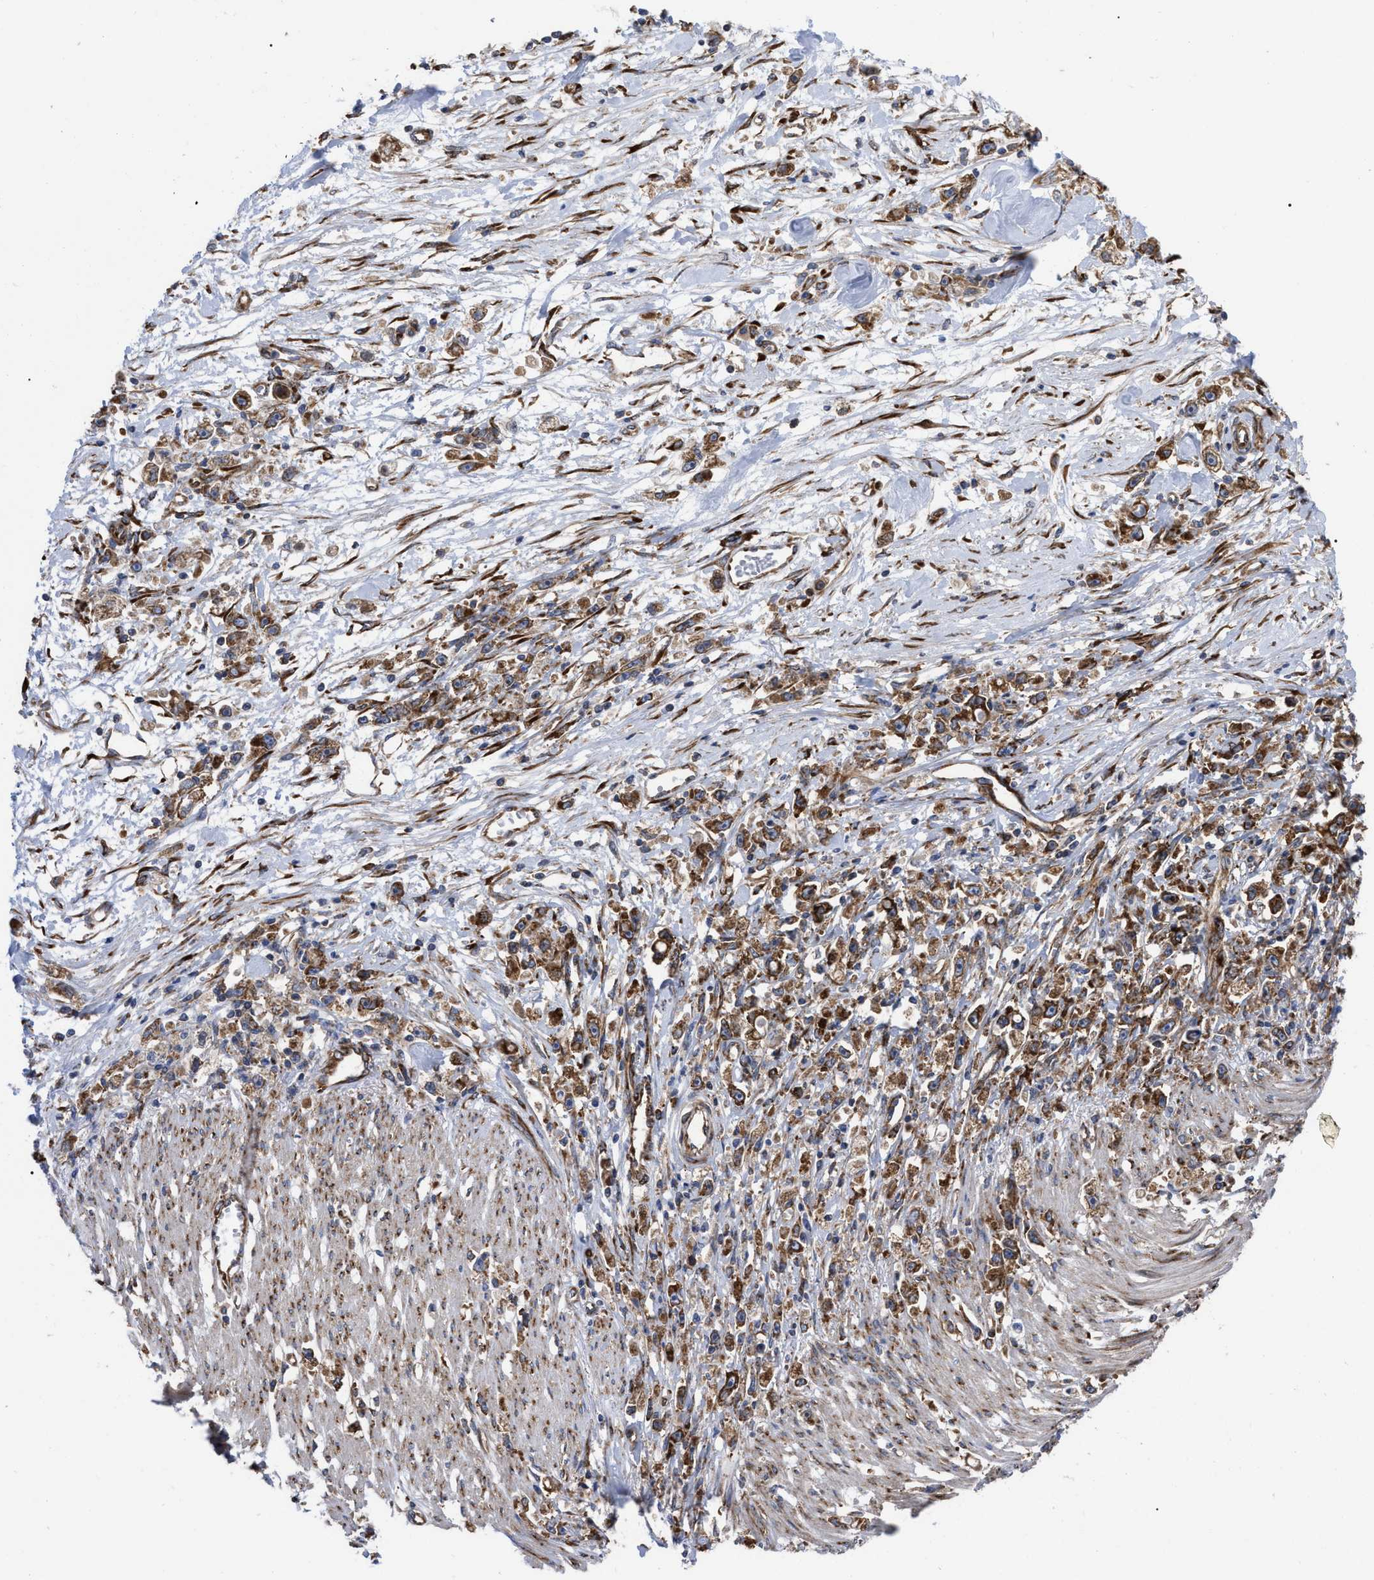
{"staining": {"intensity": "moderate", "quantity": ">75%", "location": "cytoplasmic/membranous"}, "tissue": "stomach cancer", "cell_type": "Tumor cells", "image_type": "cancer", "snomed": [{"axis": "morphology", "description": "Adenocarcinoma, NOS"}, {"axis": "topography", "description": "Stomach"}], "caption": "An IHC histopathology image of neoplastic tissue is shown. Protein staining in brown labels moderate cytoplasmic/membranous positivity in adenocarcinoma (stomach) within tumor cells.", "gene": "FAM120A", "patient": {"sex": "female", "age": 59}}